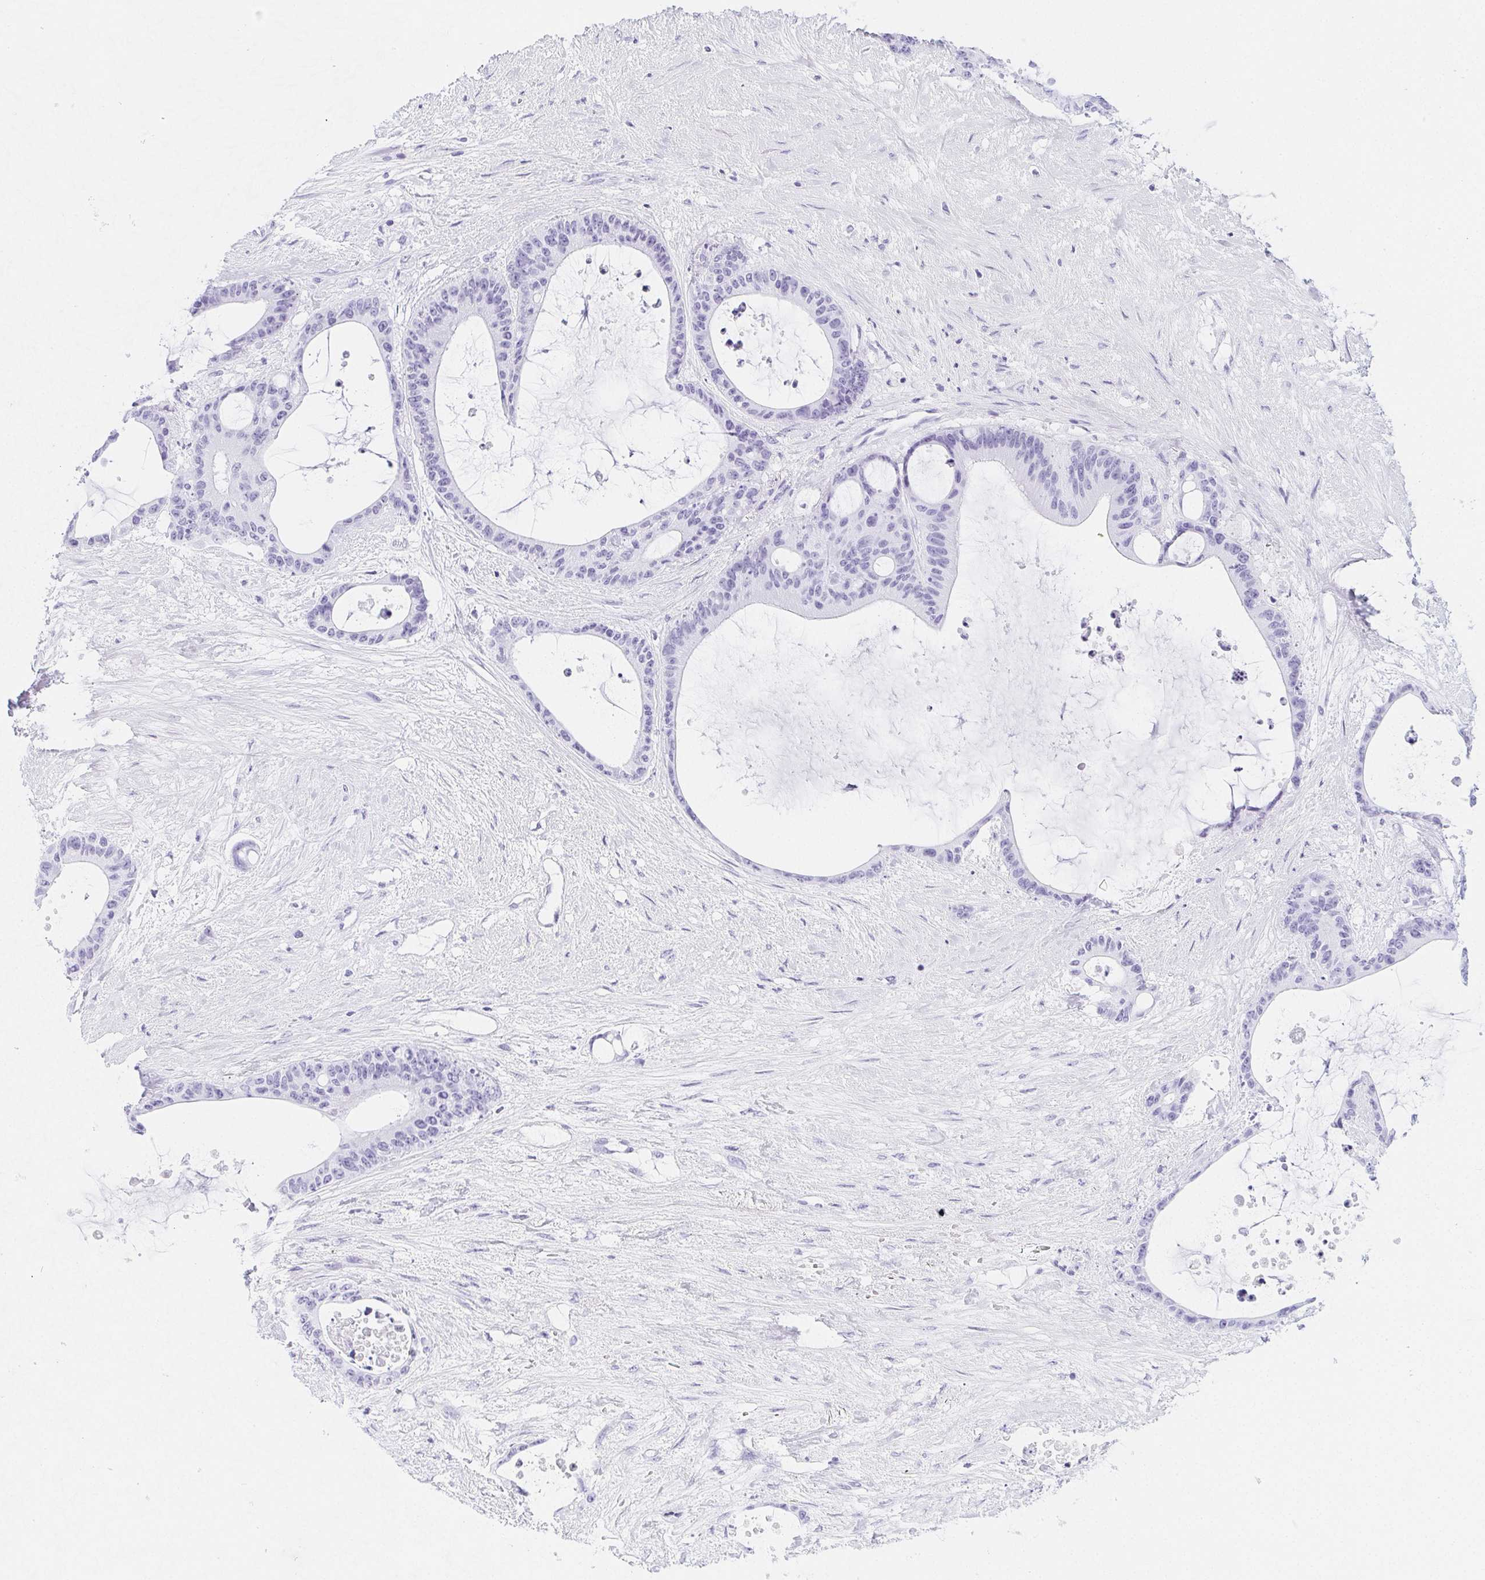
{"staining": {"intensity": "negative", "quantity": "none", "location": "none"}, "tissue": "liver cancer", "cell_type": "Tumor cells", "image_type": "cancer", "snomed": [{"axis": "morphology", "description": "Normal tissue, NOS"}, {"axis": "morphology", "description": "Cholangiocarcinoma"}, {"axis": "topography", "description": "Liver"}, {"axis": "topography", "description": "Peripheral nerve tissue"}], "caption": "Immunohistochemical staining of liver cancer (cholangiocarcinoma) demonstrates no significant positivity in tumor cells.", "gene": "ZBBX", "patient": {"sex": "female", "age": 73}}